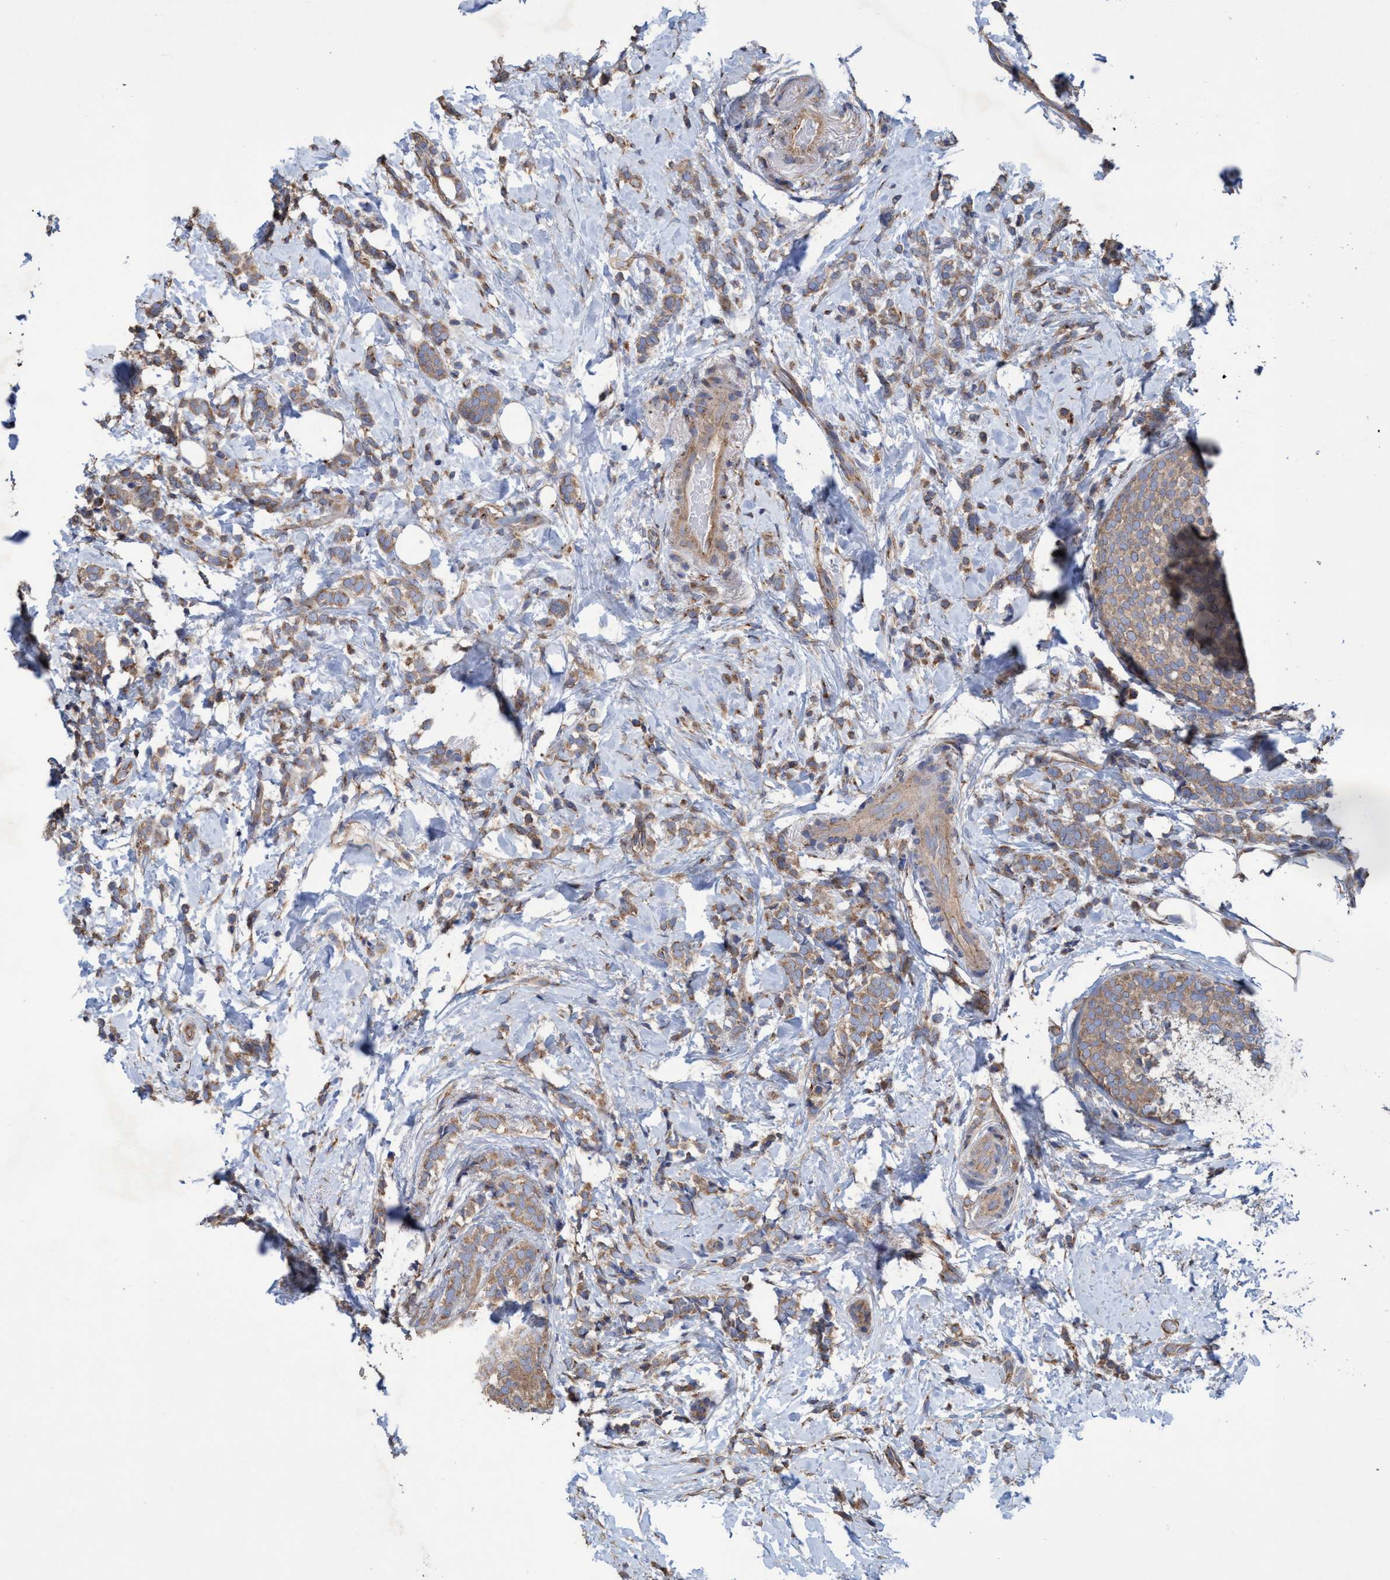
{"staining": {"intensity": "moderate", "quantity": ">75%", "location": "cytoplasmic/membranous"}, "tissue": "breast cancer", "cell_type": "Tumor cells", "image_type": "cancer", "snomed": [{"axis": "morphology", "description": "Lobular carcinoma"}, {"axis": "topography", "description": "Breast"}], "caption": "The image displays a brown stain indicating the presence of a protein in the cytoplasmic/membranous of tumor cells in breast cancer (lobular carcinoma). Ihc stains the protein in brown and the nuclei are stained blue.", "gene": "BICD2", "patient": {"sex": "female", "age": 50}}